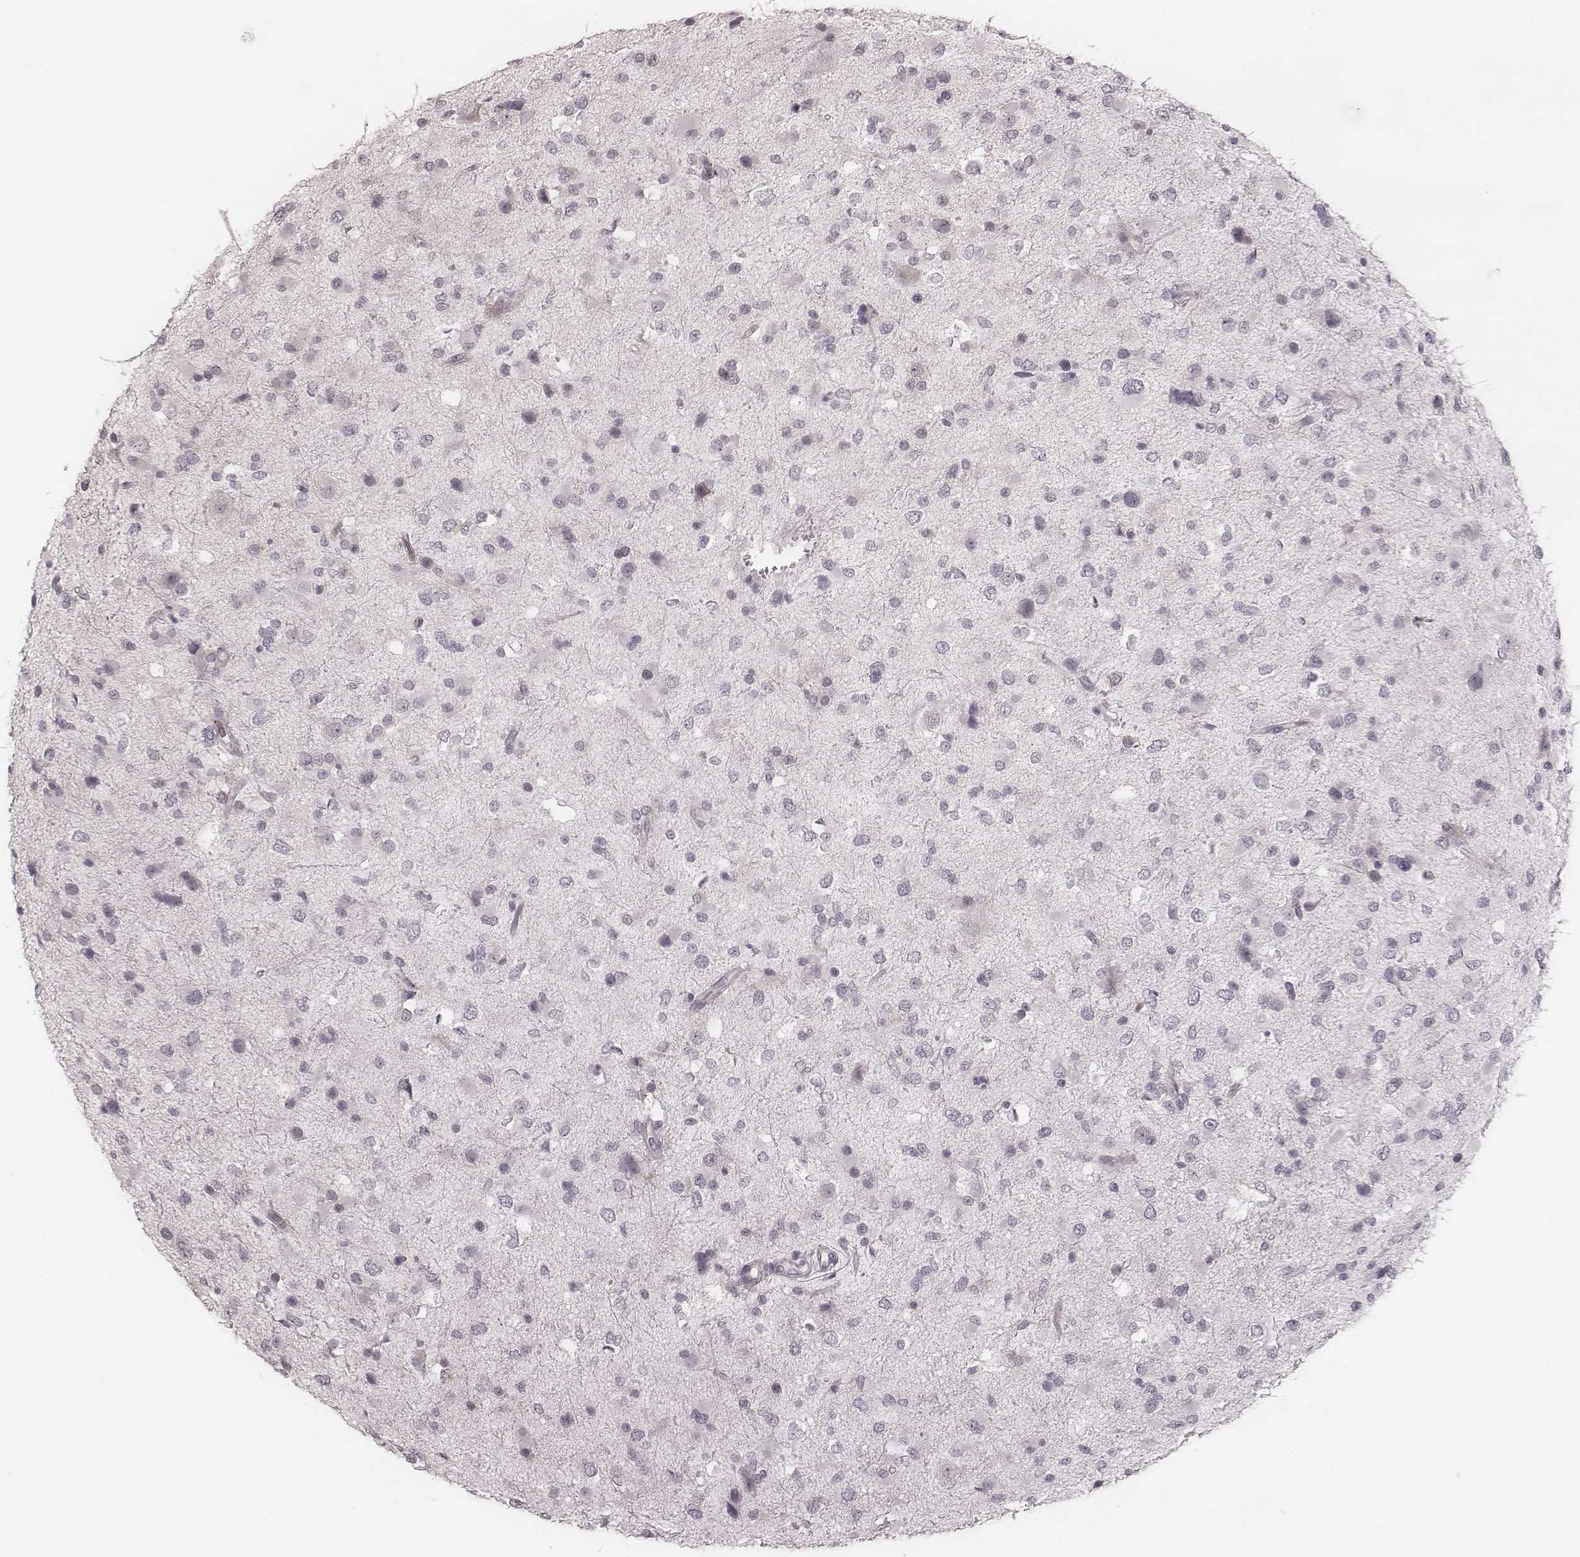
{"staining": {"intensity": "negative", "quantity": "none", "location": "none"}, "tissue": "glioma", "cell_type": "Tumor cells", "image_type": "cancer", "snomed": [{"axis": "morphology", "description": "Glioma, malignant, Low grade"}, {"axis": "topography", "description": "Brain"}], "caption": "DAB (3,3'-diaminobenzidine) immunohistochemical staining of glioma shows no significant positivity in tumor cells.", "gene": "ACACB", "patient": {"sex": "female", "age": 32}}